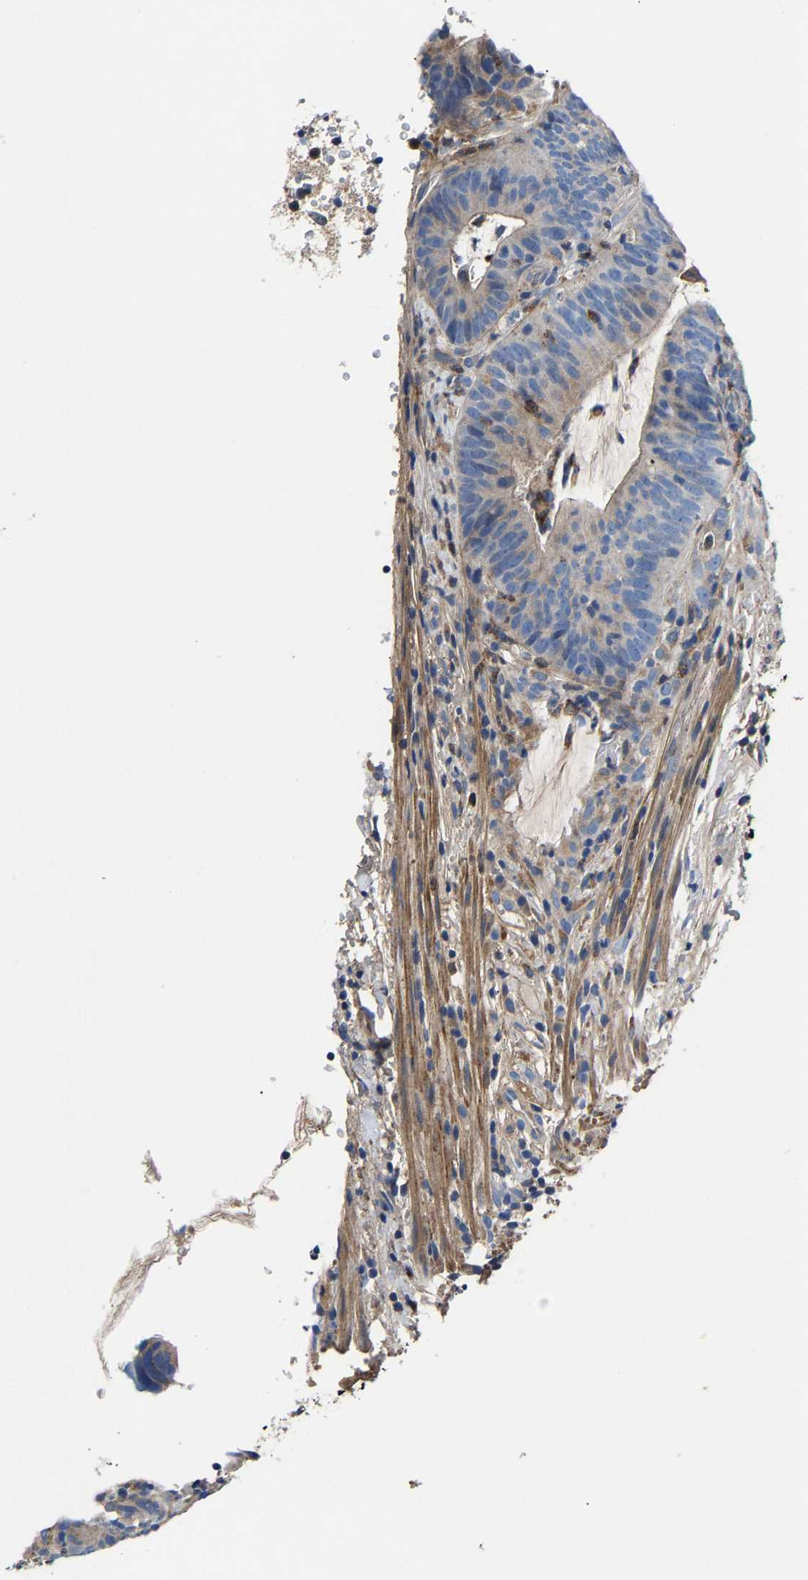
{"staining": {"intensity": "negative", "quantity": "none", "location": "none"}, "tissue": "colorectal cancer", "cell_type": "Tumor cells", "image_type": "cancer", "snomed": [{"axis": "morphology", "description": "Adenocarcinoma, NOS"}, {"axis": "topography", "description": "Colon"}], "caption": "A histopathology image of colorectal cancer (adenocarcinoma) stained for a protein shows no brown staining in tumor cells.", "gene": "CCDC171", "patient": {"sex": "female", "age": 66}}